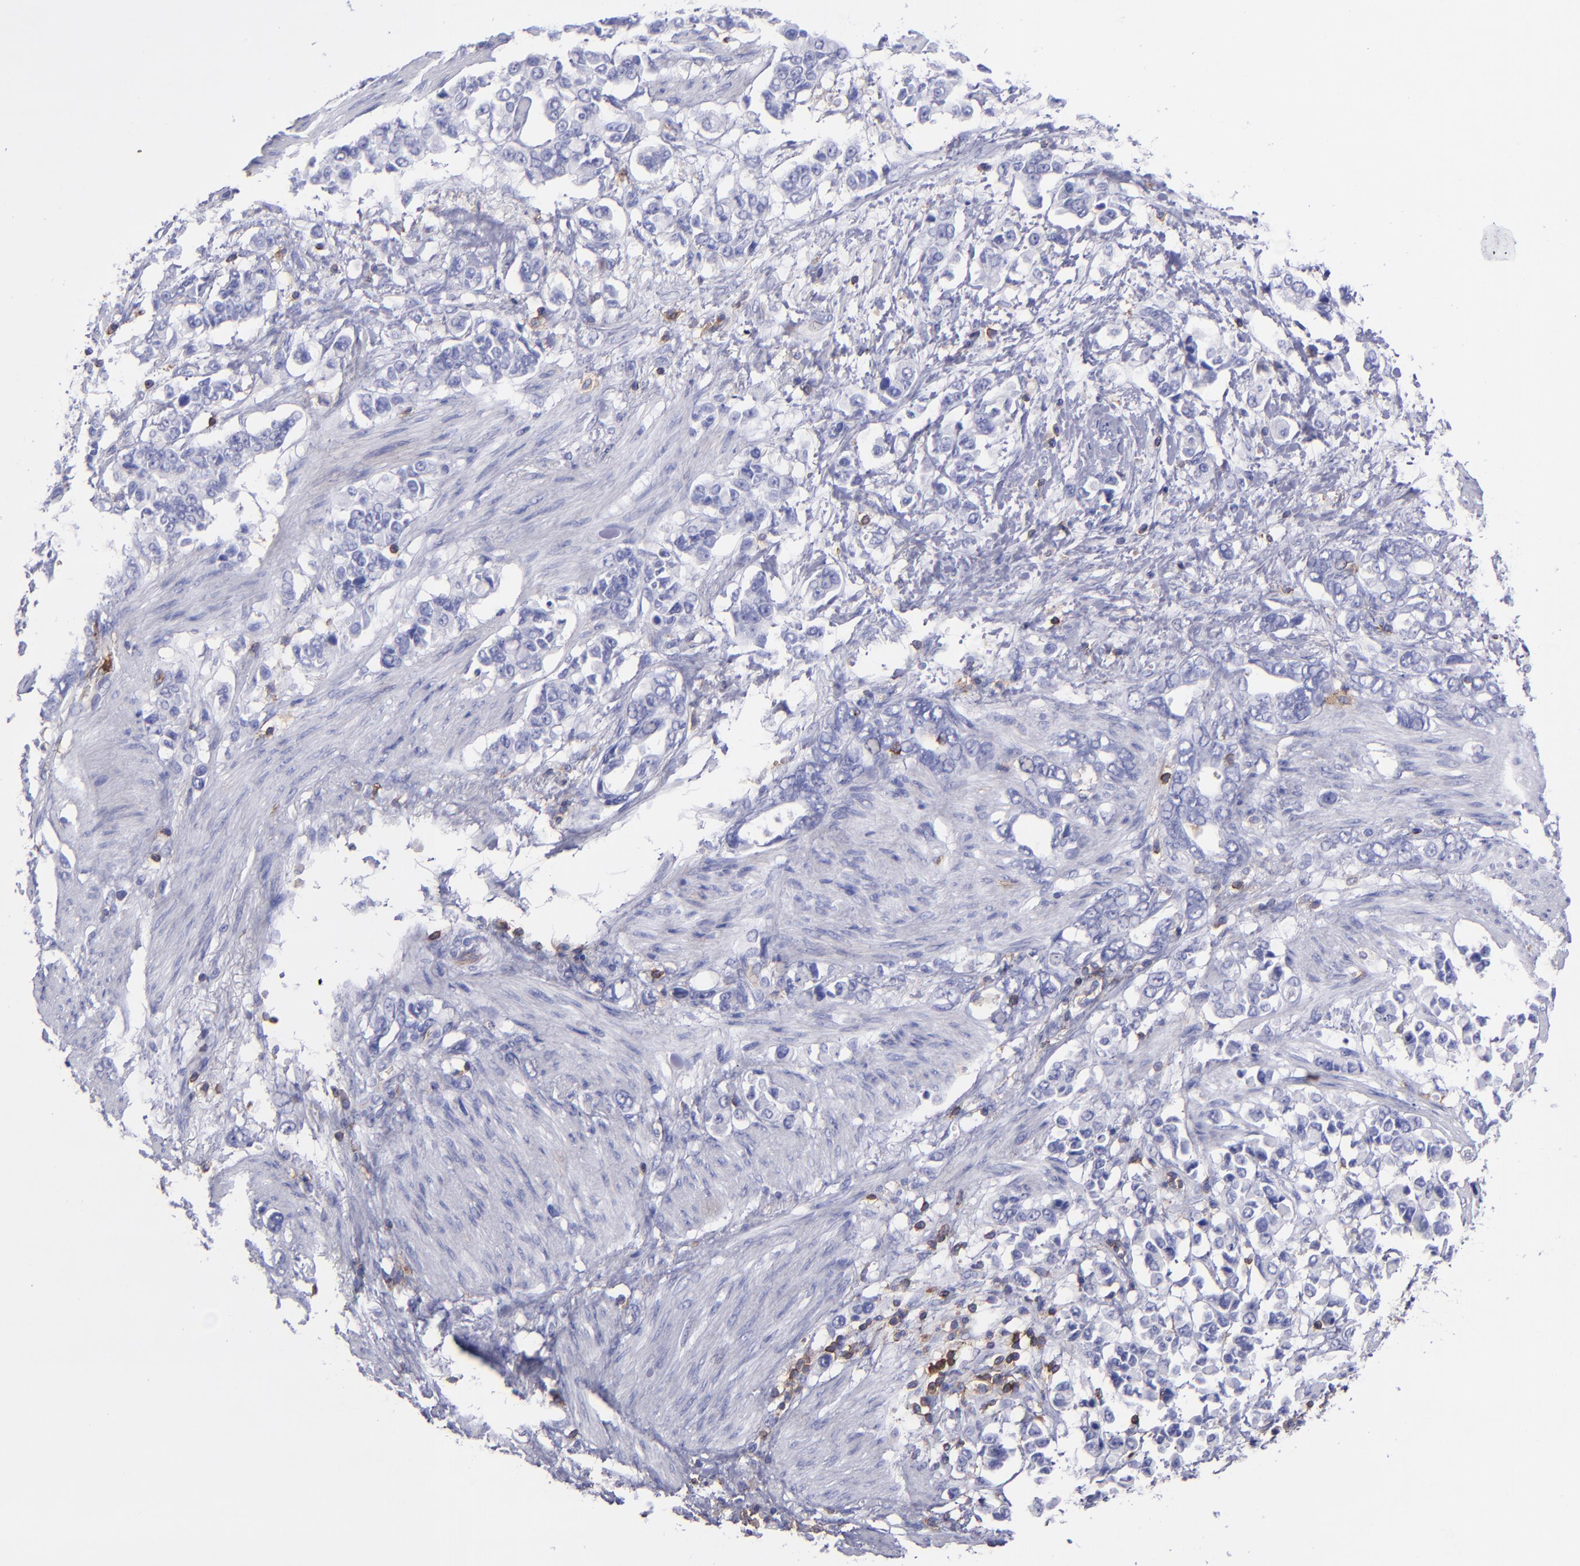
{"staining": {"intensity": "negative", "quantity": "none", "location": "none"}, "tissue": "stomach cancer", "cell_type": "Tumor cells", "image_type": "cancer", "snomed": [{"axis": "morphology", "description": "Adenocarcinoma, NOS"}, {"axis": "topography", "description": "Stomach"}], "caption": "A high-resolution photomicrograph shows immunohistochemistry (IHC) staining of stomach adenocarcinoma, which displays no significant staining in tumor cells. The staining is performed using DAB brown chromogen with nuclei counter-stained in using hematoxylin.", "gene": "ICAM3", "patient": {"sex": "male", "age": 78}}